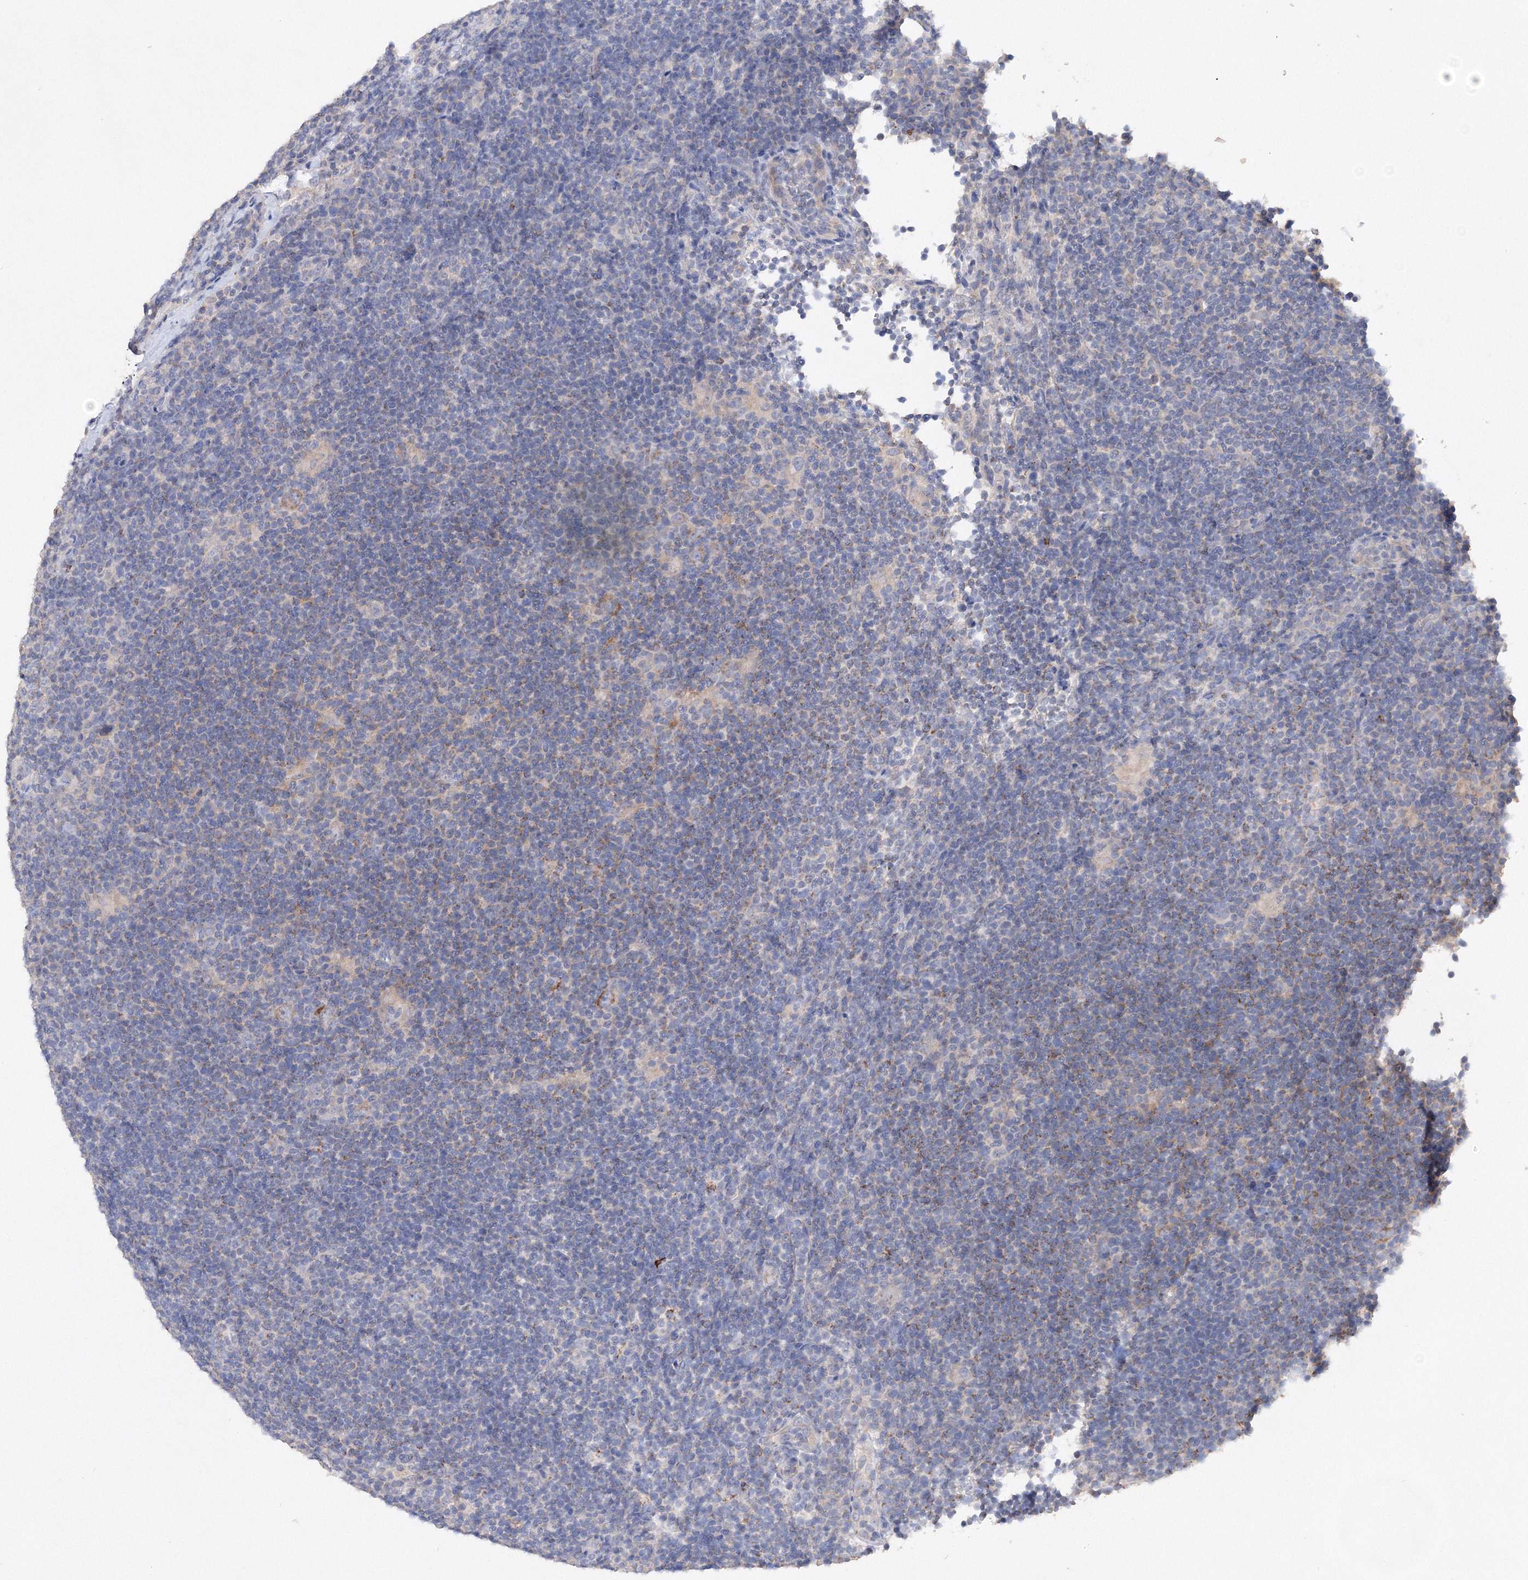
{"staining": {"intensity": "negative", "quantity": "none", "location": "none"}, "tissue": "lymphoma", "cell_type": "Tumor cells", "image_type": "cancer", "snomed": [{"axis": "morphology", "description": "Hodgkin's disease, NOS"}, {"axis": "topography", "description": "Lymph node"}], "caption": "IHC image of human lymphoma stained for a protein (brown), which shows no staining in tumor cells. (DAB immunohistochemistry (IHC) visualized using brightfield microscopy, high magnification).", "gene": "GLS", "patient": {"sex": "female", "age": 57}}